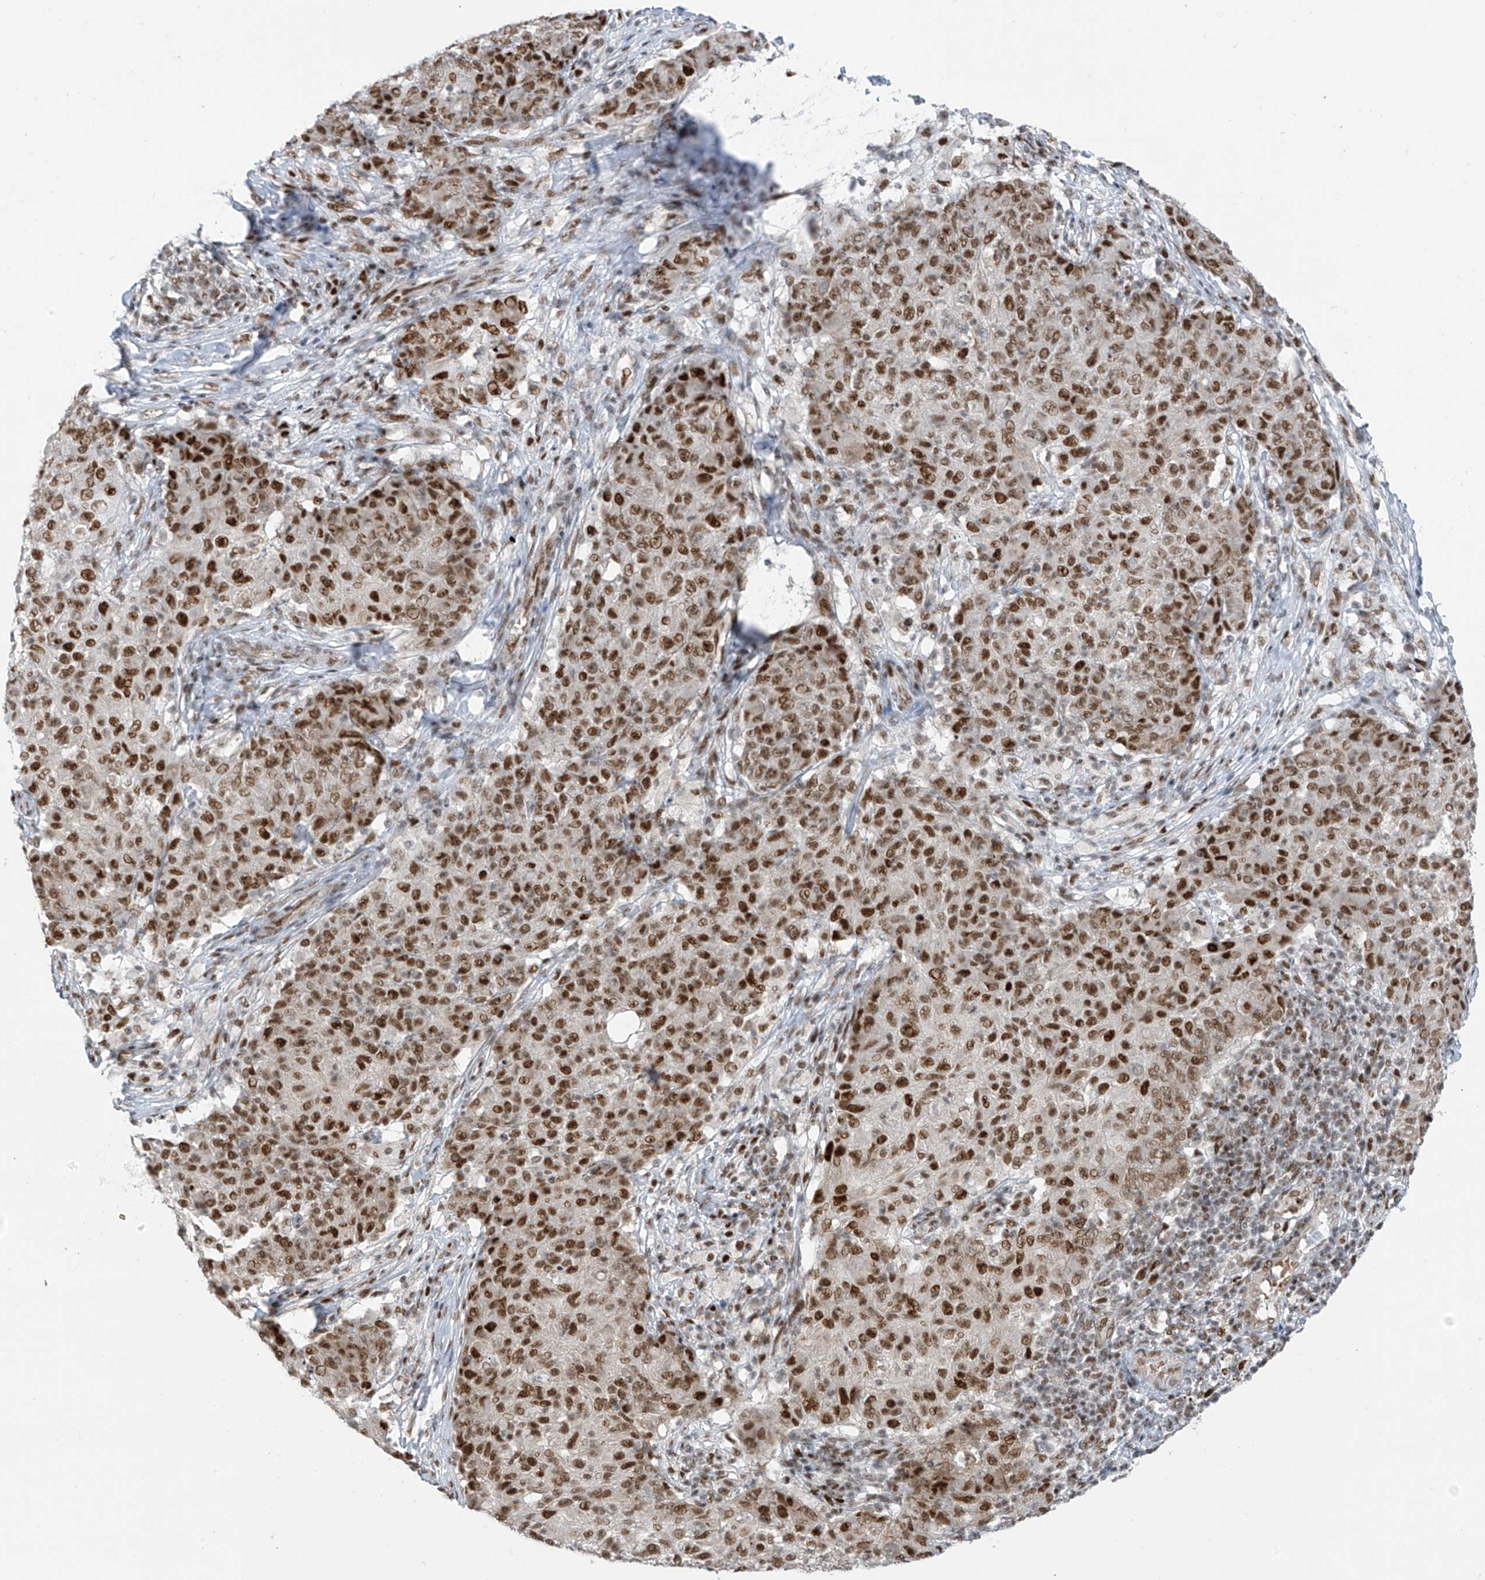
{"staining": {"intensity": "strong", "quantity": ">75%", "location": "nuclear"}, "tissue": "ovarian cancer", "cell_type": "Tumor cells", "image_type": "cancer", "snomed": [{"axis": "morphology", "description": "Carcinoma, endometroid"}, {"axis": "topography", "description": "Ovary"}], "caption": "A brown stain shows strong nuclear expression of a protein in human endometroid carcinoma (ovarian) tumor cells.", "gene": "ZCWPW2", "patient": {"sex": "female", "age": 42}}